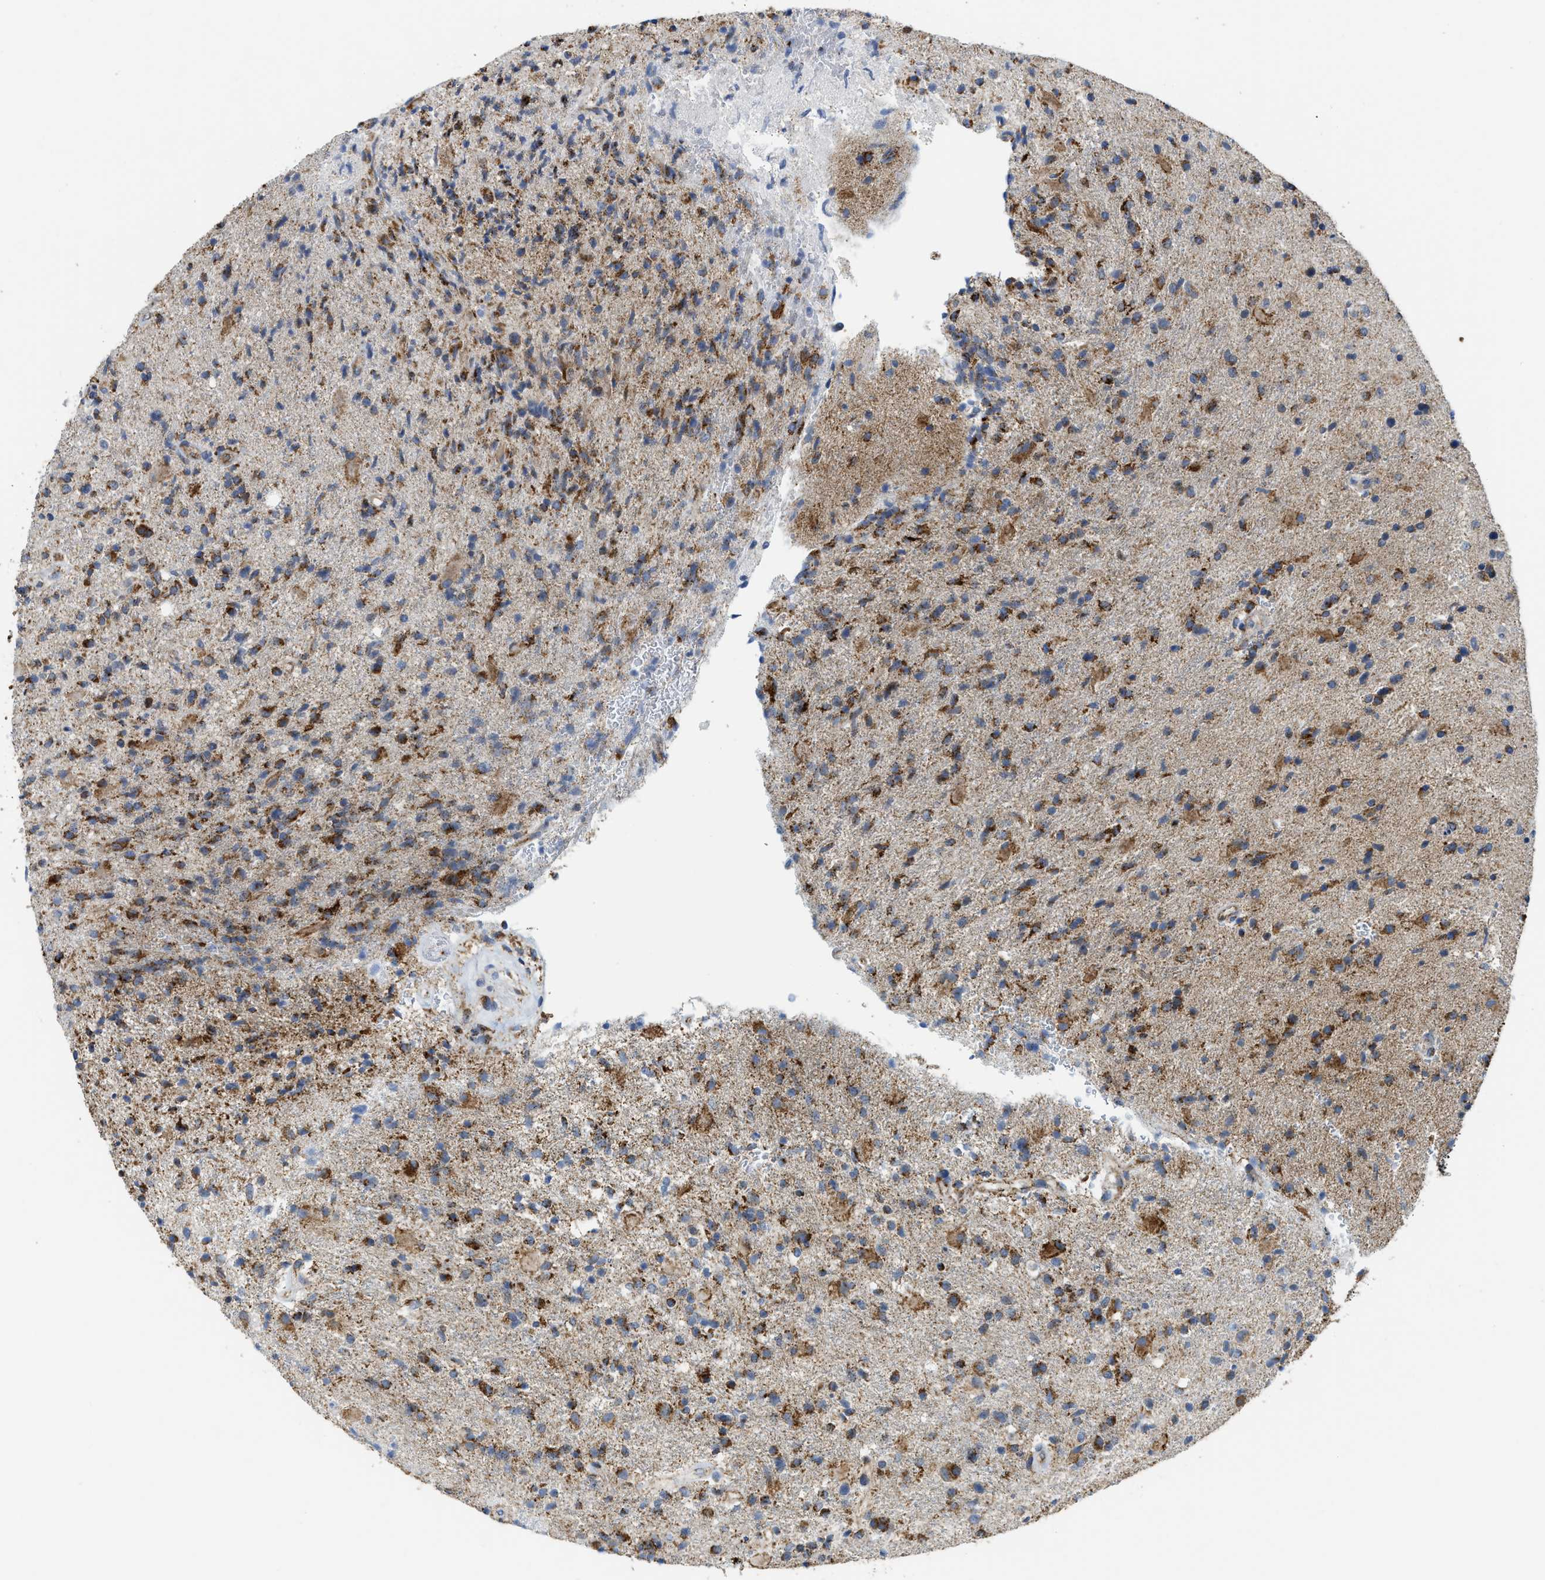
{"staining": {"intensity": "strong", "quantity": ">75%", "location": "cytoplasmic/membranous"}, "tissue": "glioma", "cell_type": "Tumor cells", "image_type": "cancer", "snomed": [{"axis": "morphology", "description": "Glioma, malignant, High grade"}, {"axis": "topography", "description": "Brain"}], "caption": "Glioma stained with a protein marker shows strong staining in tumor cells.", "gene": "GATD3", "patient": {"sex": "male", "age": 72}}